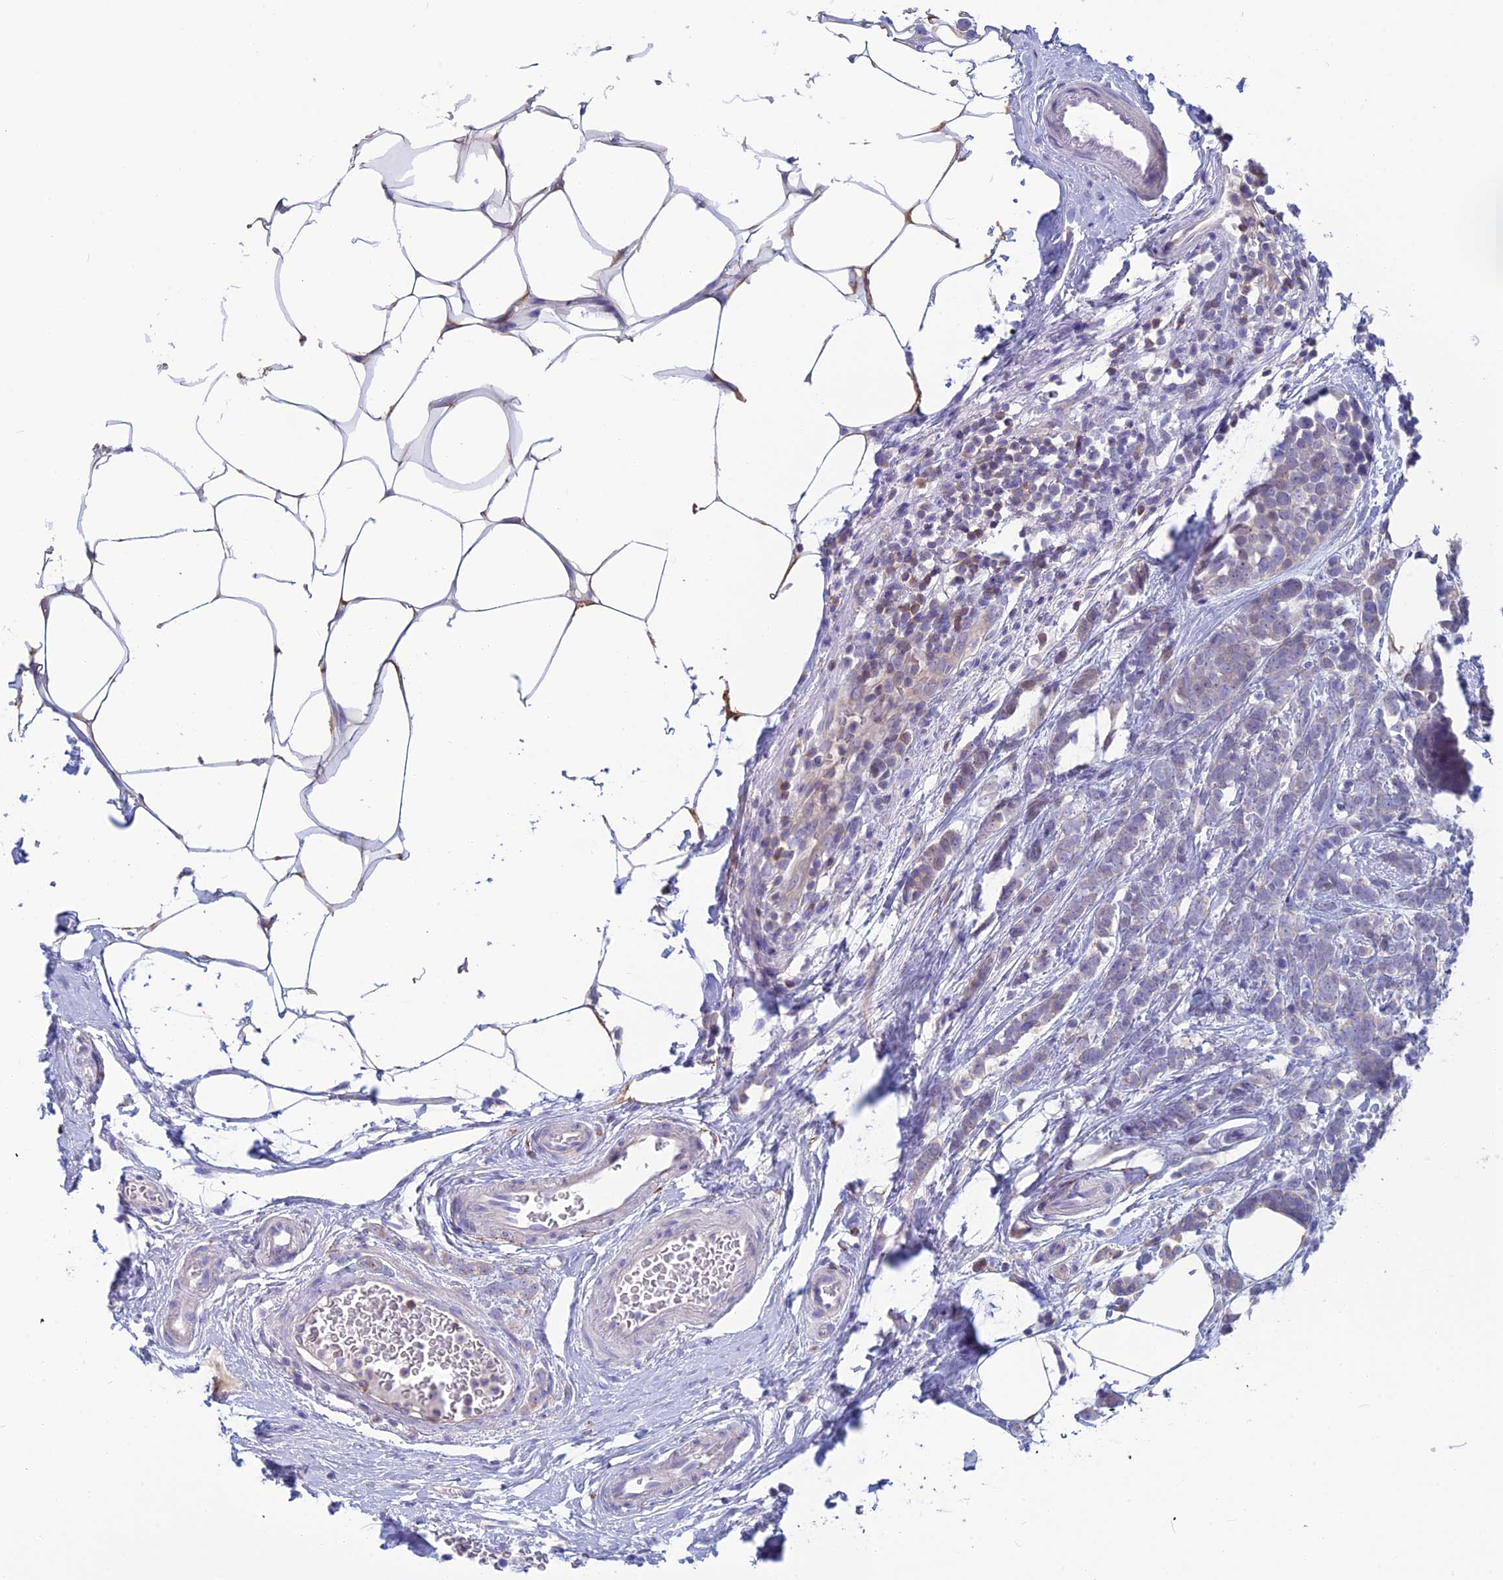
{"staining": {"intensity": "negative", "quantity": "none", "location": "none"}, "tissue": "breast cancer", "cell_type": "Tumor cells", "image_type": "cancer", "snomed": [{"axis": "morphology", "description": "Lobular carcinoma"}, {"axis": "topography", "description": "Breast"}], "caption": "High power microscopy histopathology image of an immunohistochemistry (IHC) photomicrograph of breast lobular carcinoma, revealing no significant expression in tumor cells.", "gene": "SNAP91", "patient": {"sex": "female", "age": 58}}